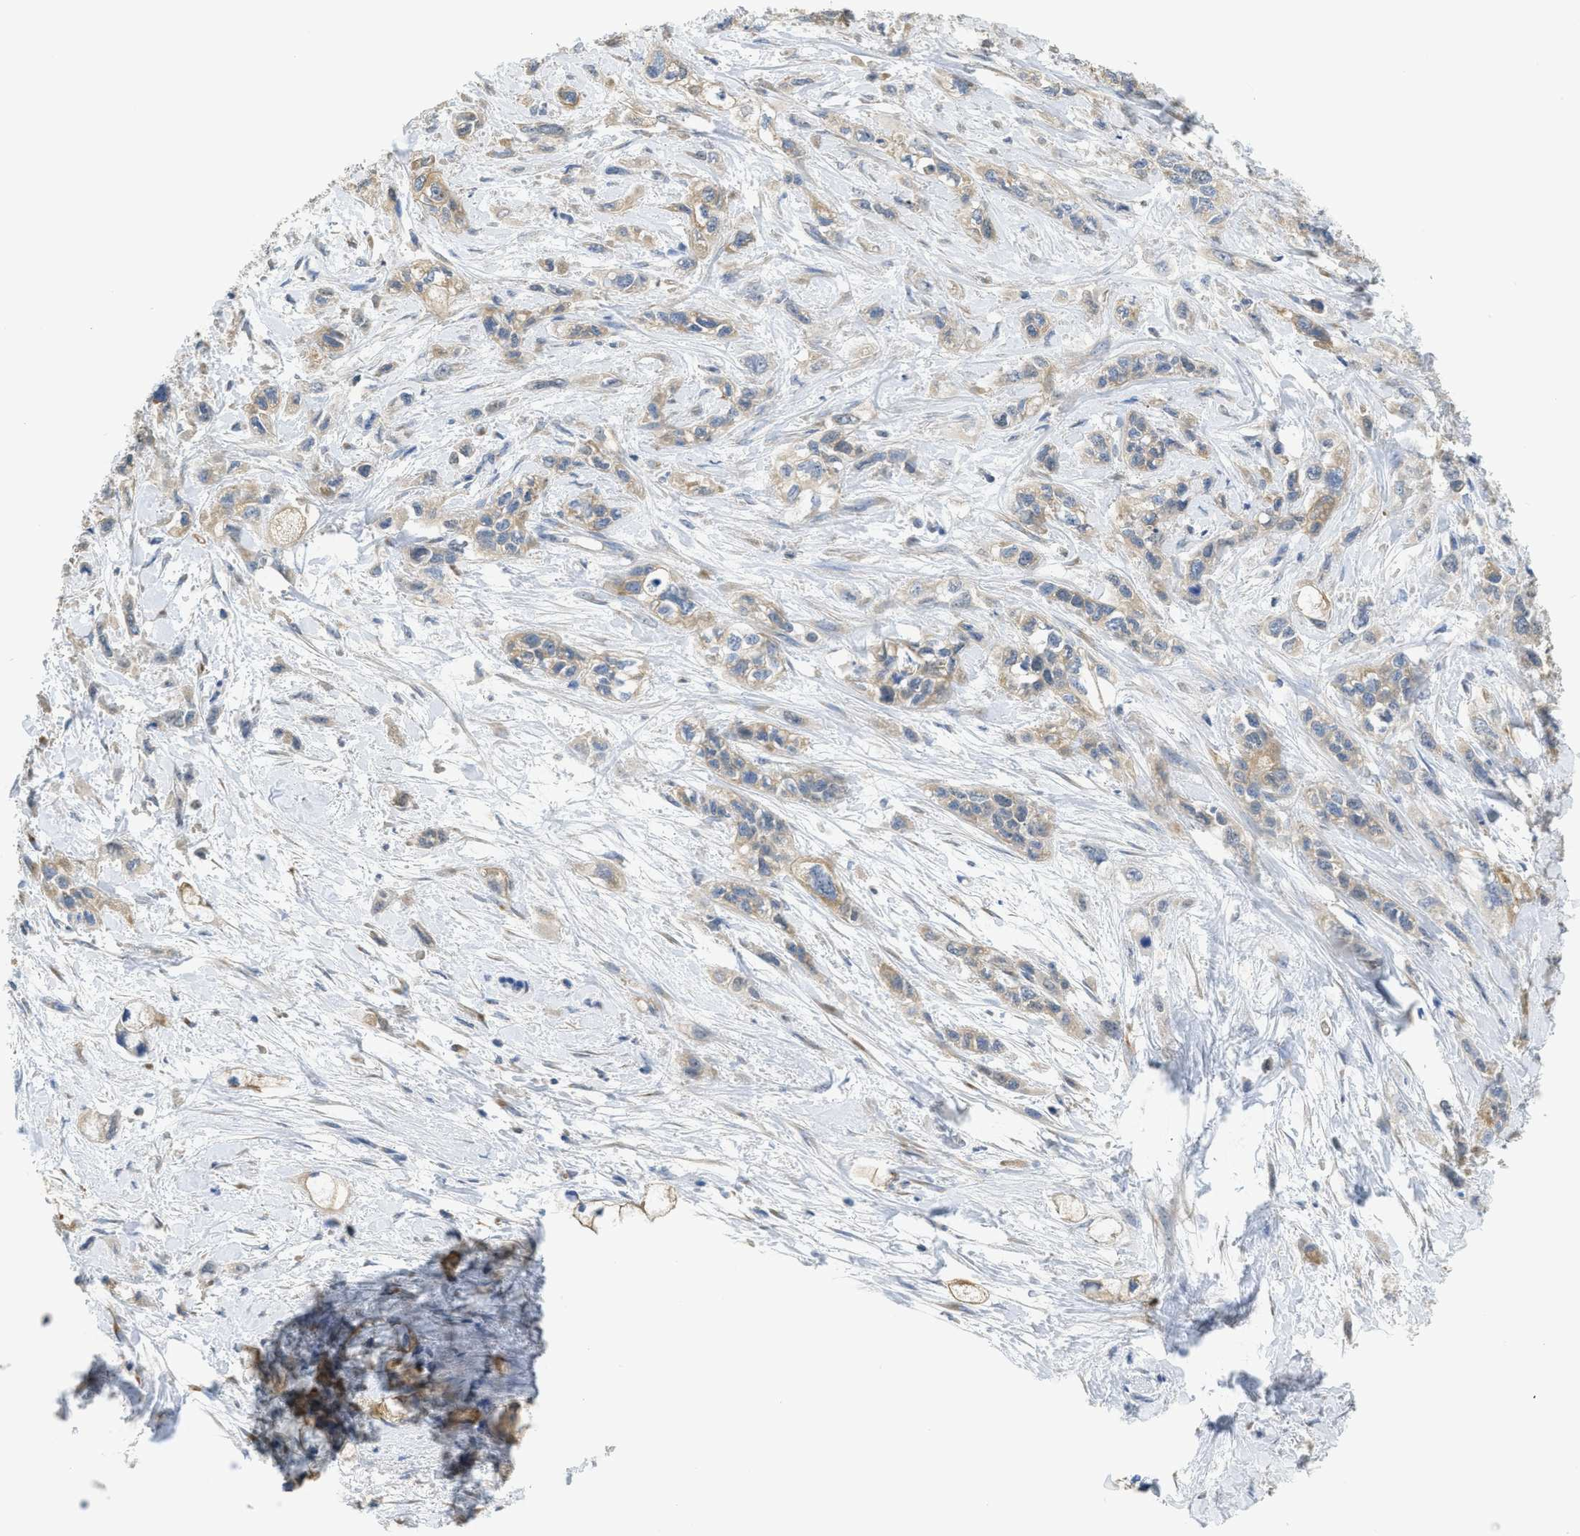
{"staining": {"intensity": "weak", "quantity": ">75%", "location": "cytoplasmic/membranous"}, "tissue": "pancreatic cancer", "cell_type": "Tumor cells", "image_type": "cancer", "snomed": [{"axis": "morphology", "description": "Adenocarcinoma, NOS"}, {"axis": "topography", "description": "Pancreas"}], "caption": "This is a histology image of immunohistochemistry (IHC) staining of pancreatic cancer, which shows weak expression in the cytoplasmic/membranous of tumor cells.", "gene": "SFXN2", "patient": {"sex": "male", "age": 74}}